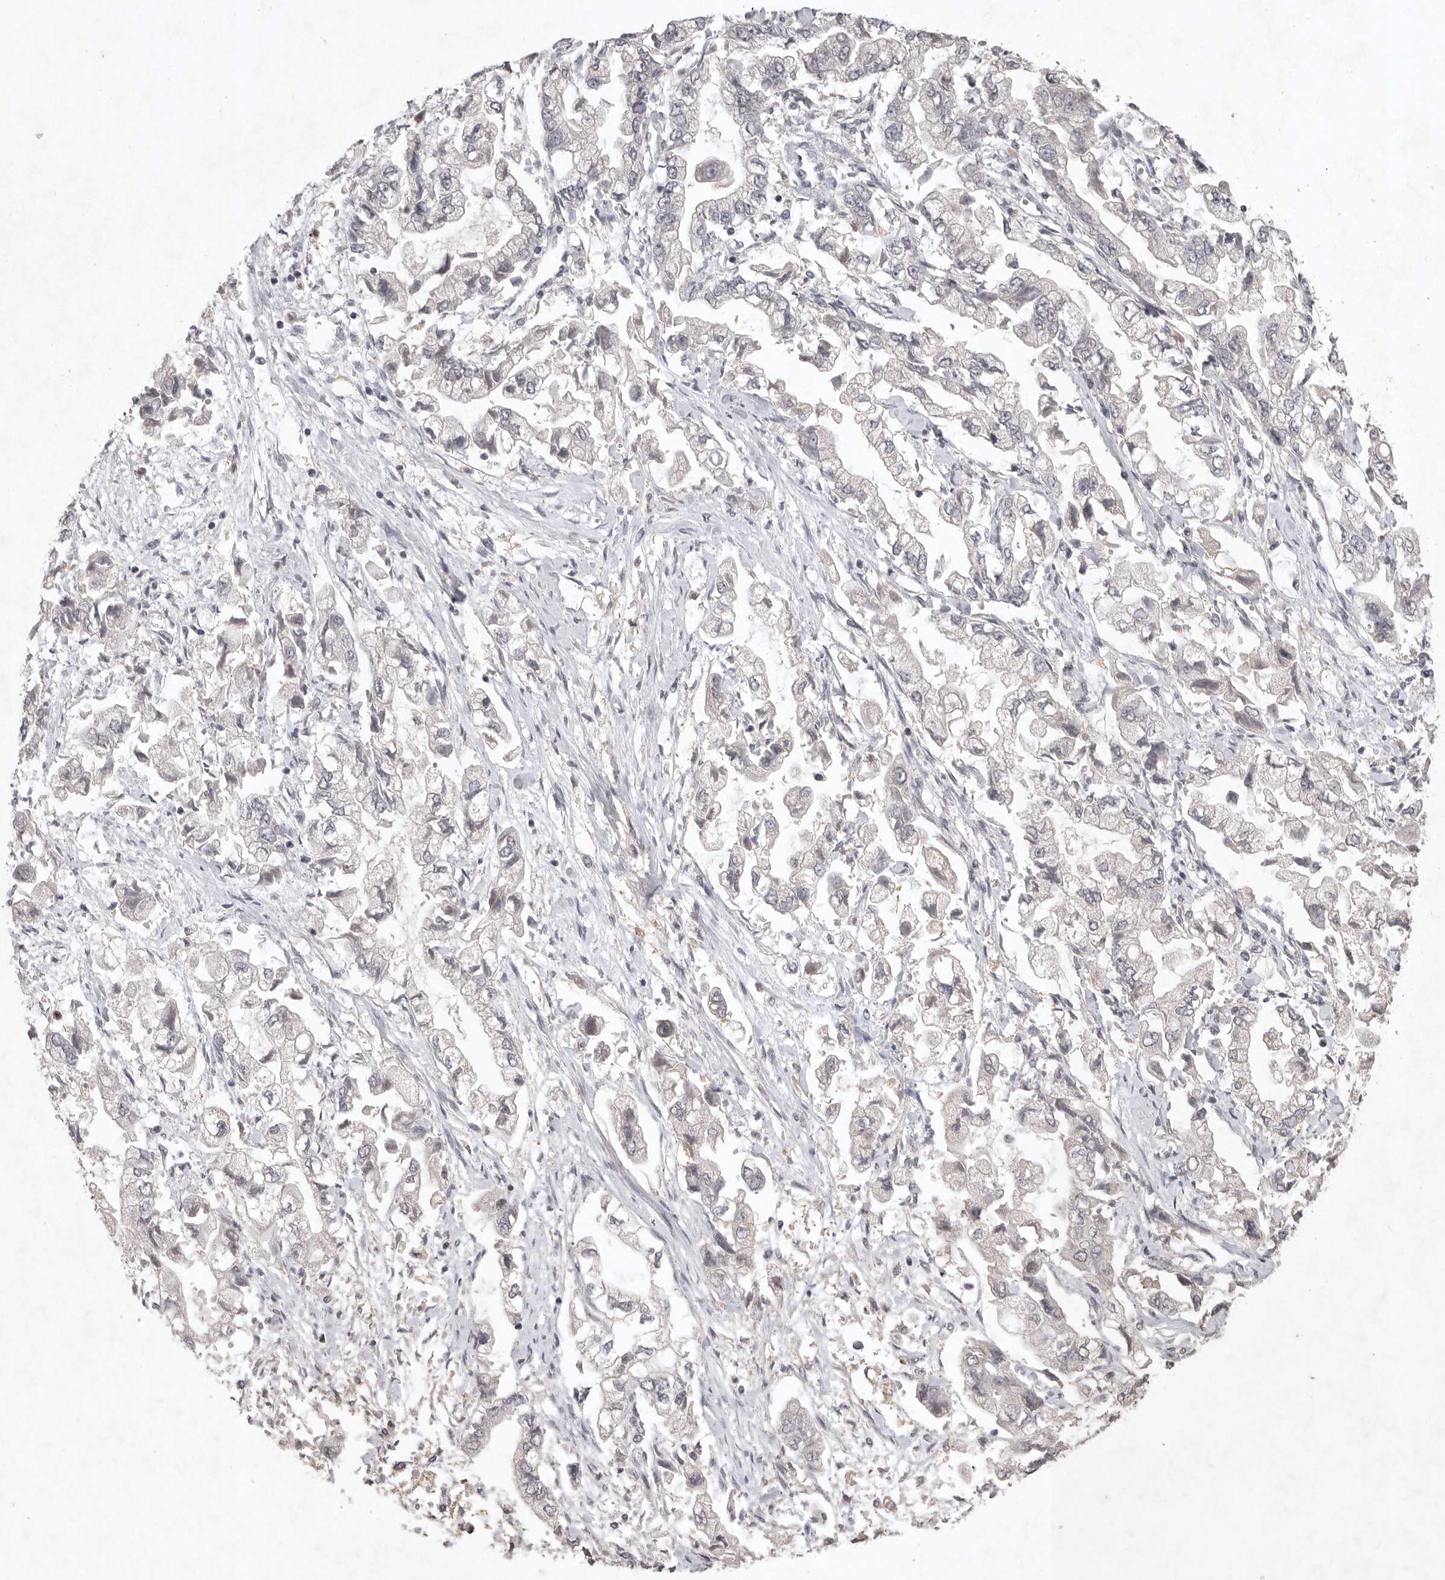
{"staining": {"intensity": "negative", "quantity": "none", "location": "none"}, "tissue": "stomach cancer", "cell_type": "Tumor cells", "image_type": "cancer", "snomed": [{"axis": "morphology", "description": "Normal tissue, NOS"}, {"axis": "morphology", "description": "Adenocarcinoma, NOS"}, {"axis": "topography", "description": "Stomach"}], "caption": "Tumor cells show no significant protein positivity in adenocarcinoma (stomach). The staining is performed using DAB brown chromogen with nuclei counter-stained in using hematoxylin.", "gene": "APLNR", "patient": {"sex": "male", "age": 62}}